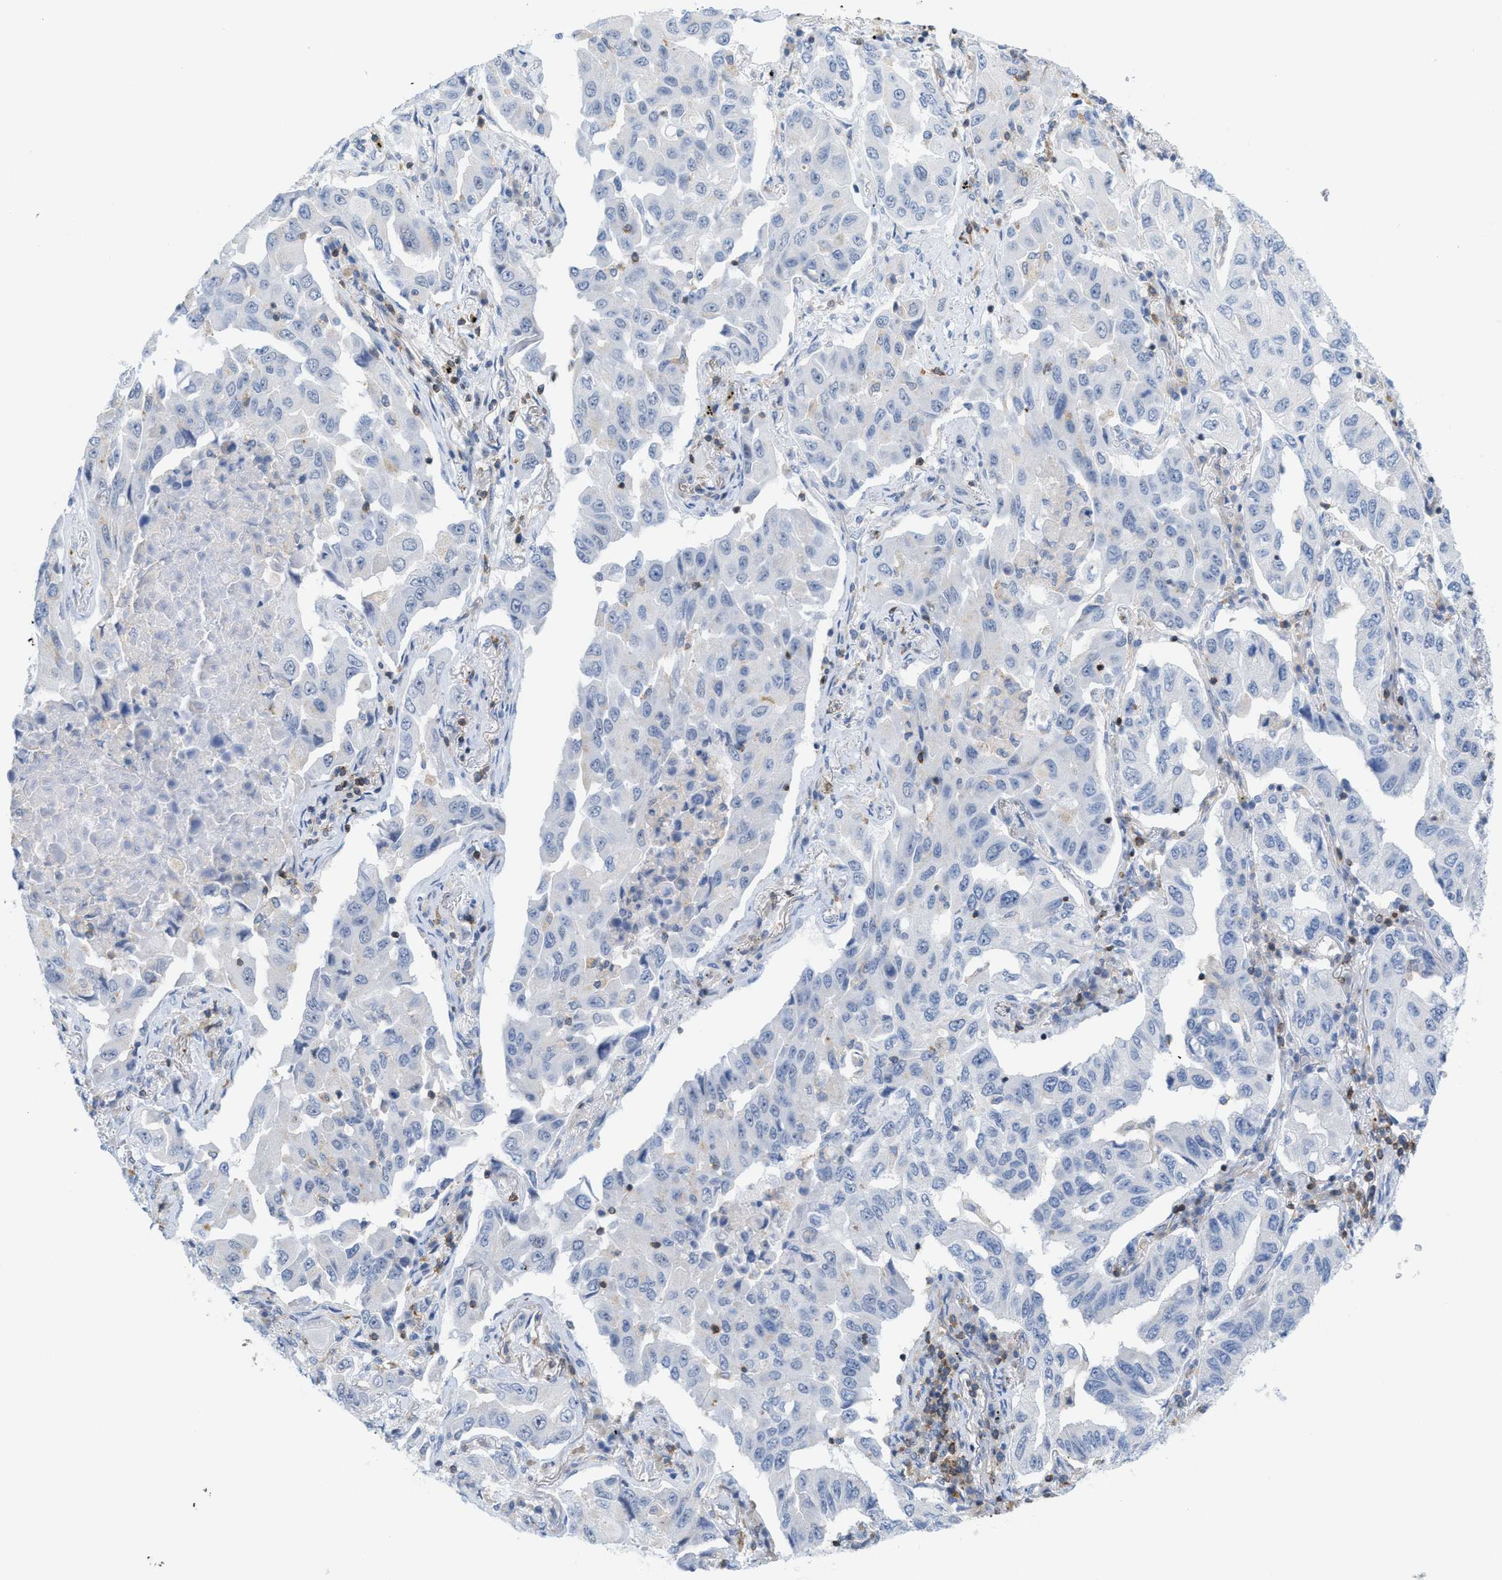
{"staining": {"intensity": "negative", "quantity": "none", "location": "none"}, "tissue": "lung cancer", "cell_type": "Tumor cells", "image_type": "cancer", "snomed": [{"axis": "morphology", "description": "Adenocarcinoma, NOS"}, {"axis": "topography", "description": "Lung"}], "caption": "This is an immunohistochemistry micrograph of human lung cancer. There is no expression in tumor cells.", "gene": "IL16", "patient": {"sex": "female", "age": 65}}